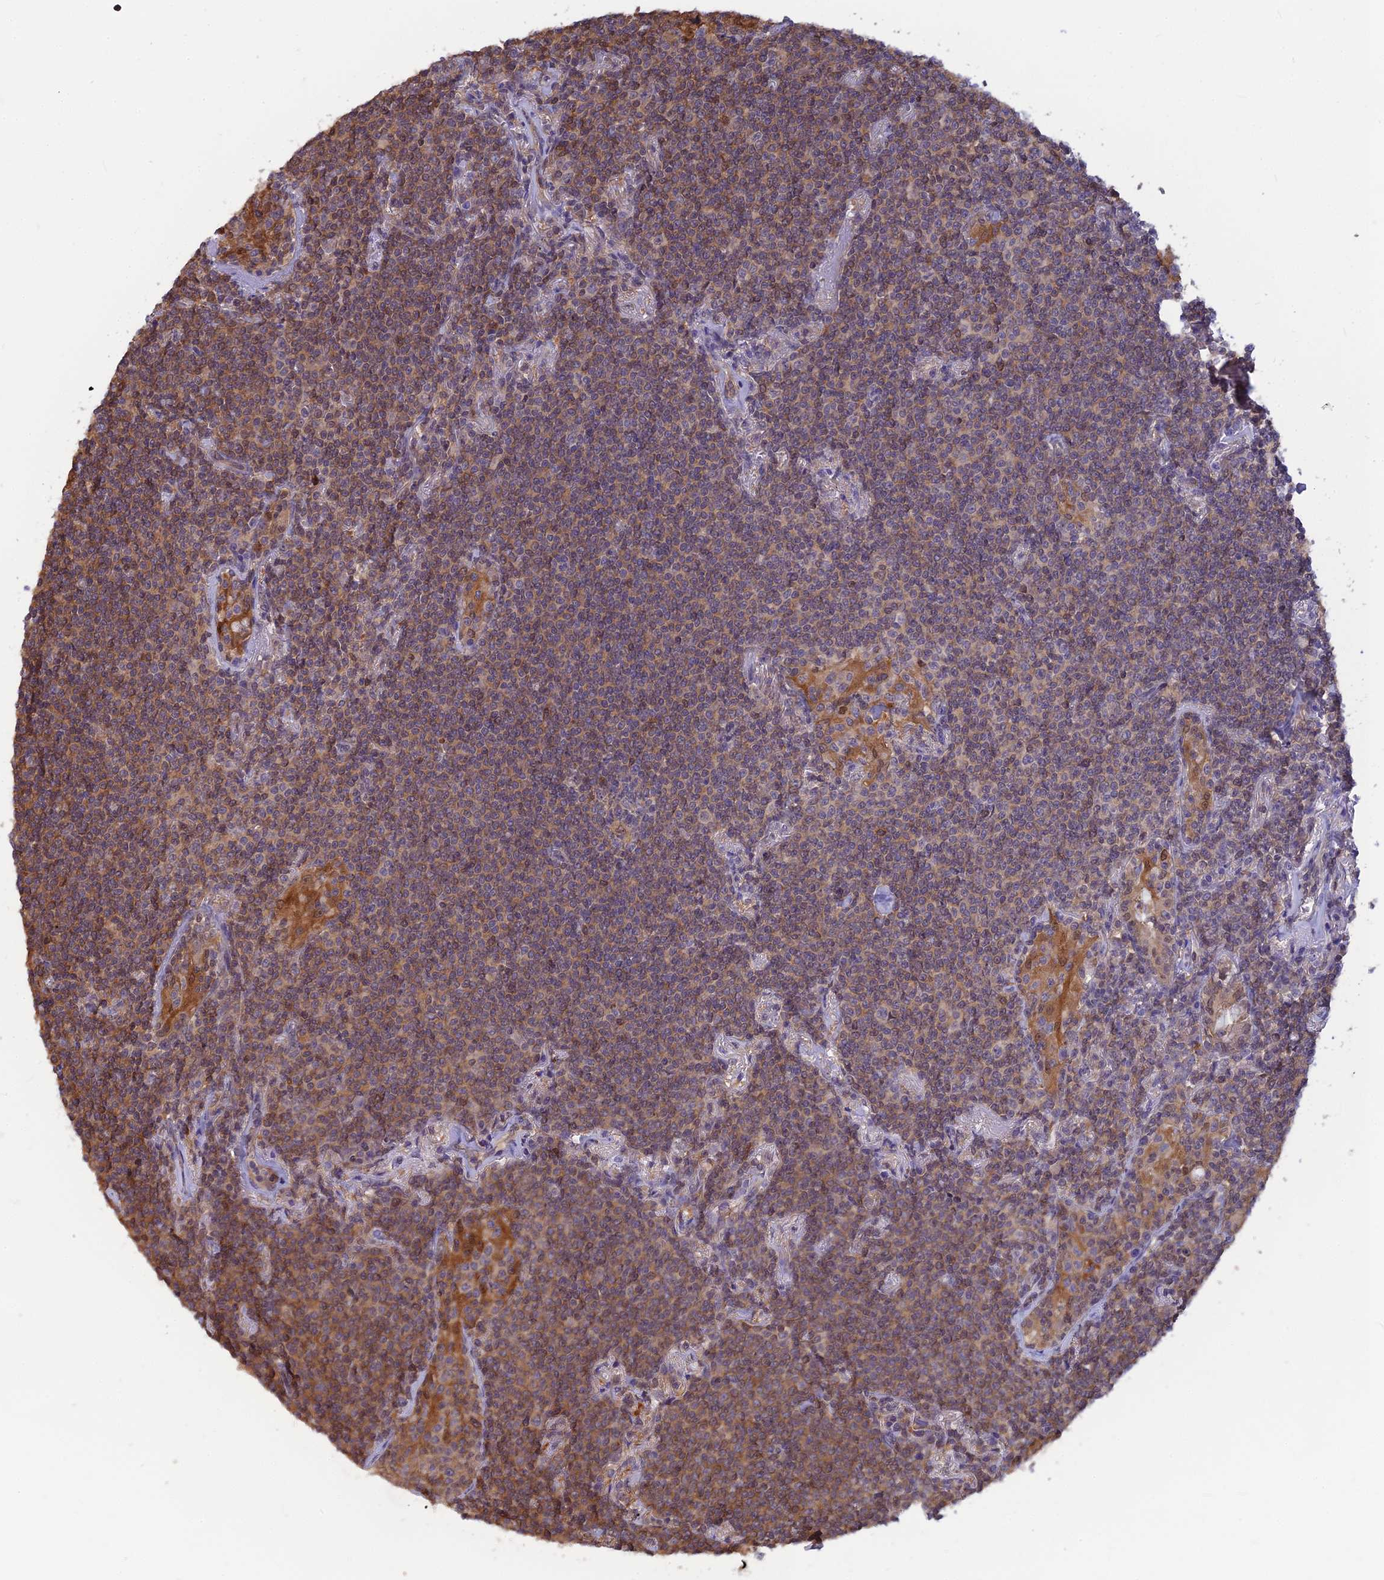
{"staining": {"intensity": "moderate", "quantity": "25%-75%", "location": "cytoplasmic/membranous"}, "tissue": "lymphoma", "cell_type": "Tumor cells", "image_type": "cancer", "snomed": [{"axis": "morphology", "description": "Malignant lymphoma, non-Hodgkin's type, Low grade"}, {"axis": "topography", "description": "Lung"}], "caption": "Approximately 25%-75% of tumor cells in lymphoma show moderate cytoplasmic/membranous protein staining as visualized by brown immunohistochemical staining.", "gene": "HINT1", "patient": {"sex": "female", "age": 71}}